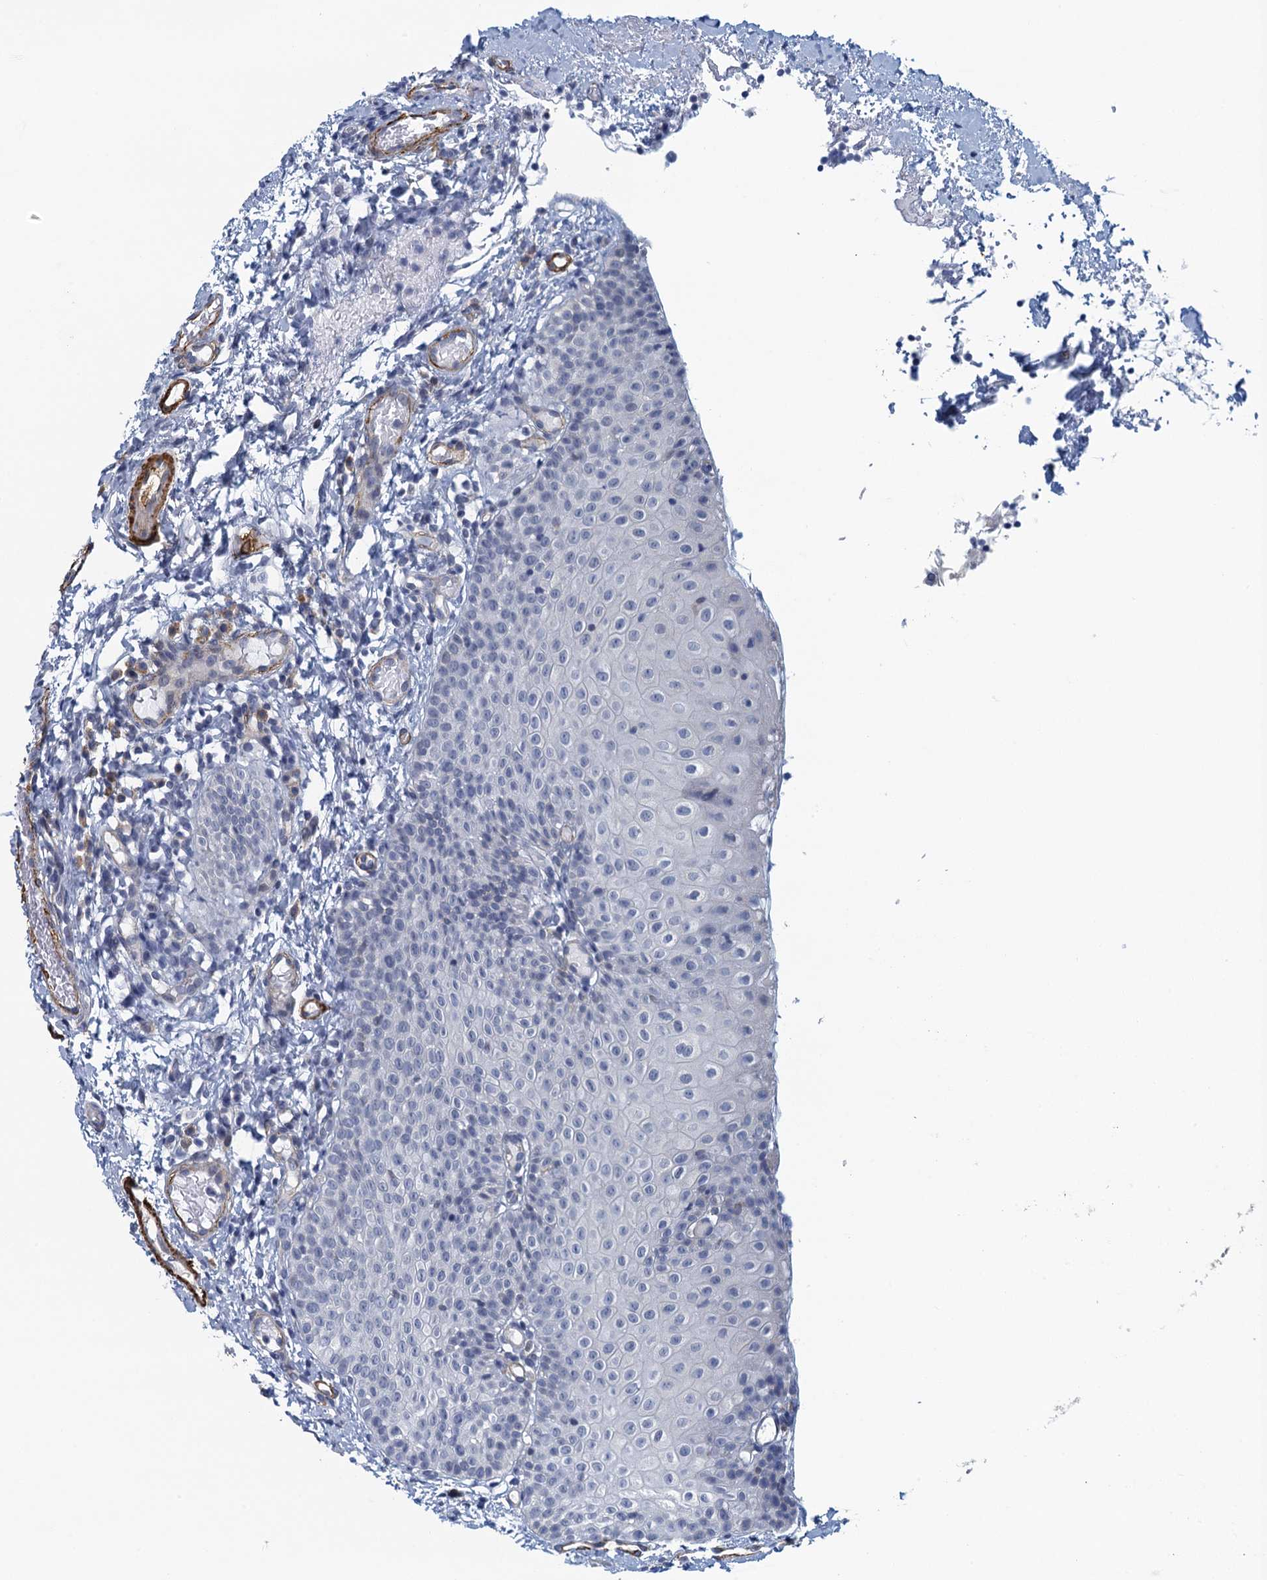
{"staining": {"intensity": "negative", "quantity": "none", "location": "none"}, "tissue": "tonsil", "cell_type": "Germinal center cells", "image_type": "normal", "snomed": [{"axis": "morphology", "description": "Normal tissue, NOS"}, {"axis": "topography", "description": "Tonsil"}], "caption": "This is an IHC micrograph of benign human tonsil. There is no positivity in germinal center cells.", "gene": "ALG2", "patient": {"sex": "female", "age": 19}}